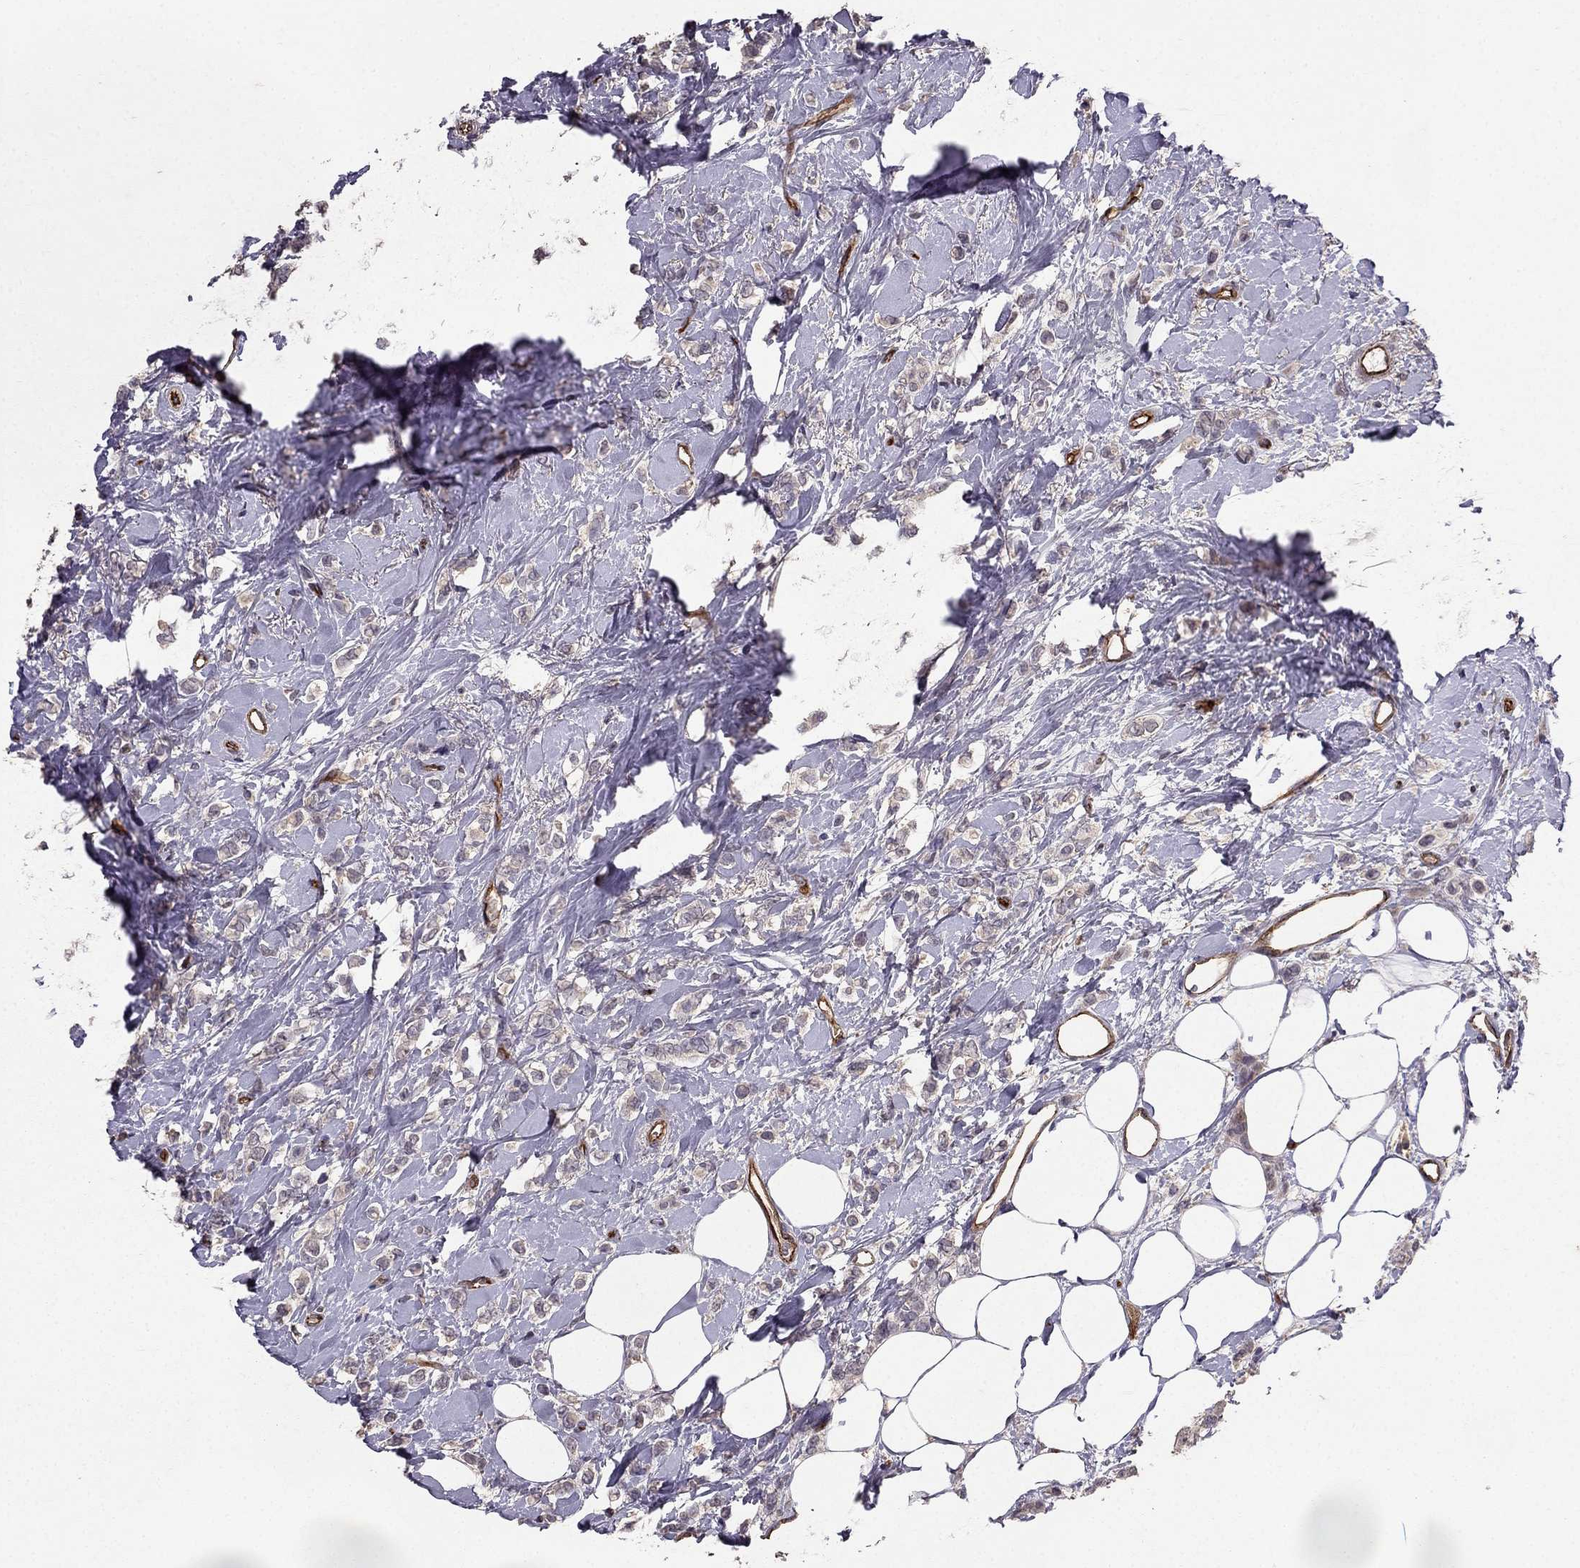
{"staining": {"intensity": "weak", "quantity": "<25%", "location": "cytoplasmic/membranous"}, "tissue": "breast cancer", "cell_type": "Tumor cells", "image_type": "cancer", "snomed": [{"axis": "morphology", "description": "Lobular carcinoma"}, {"axis": "topography", "description": "Breast"}], "caption": "Immunohistochemistry (IHC) image of neoplastic tissue: human breast cancer stained with DAB shows no significant protein positivity in tumor cells.", "gene": "RASIP1", "patient": {"sex": "female", "age": 66}}